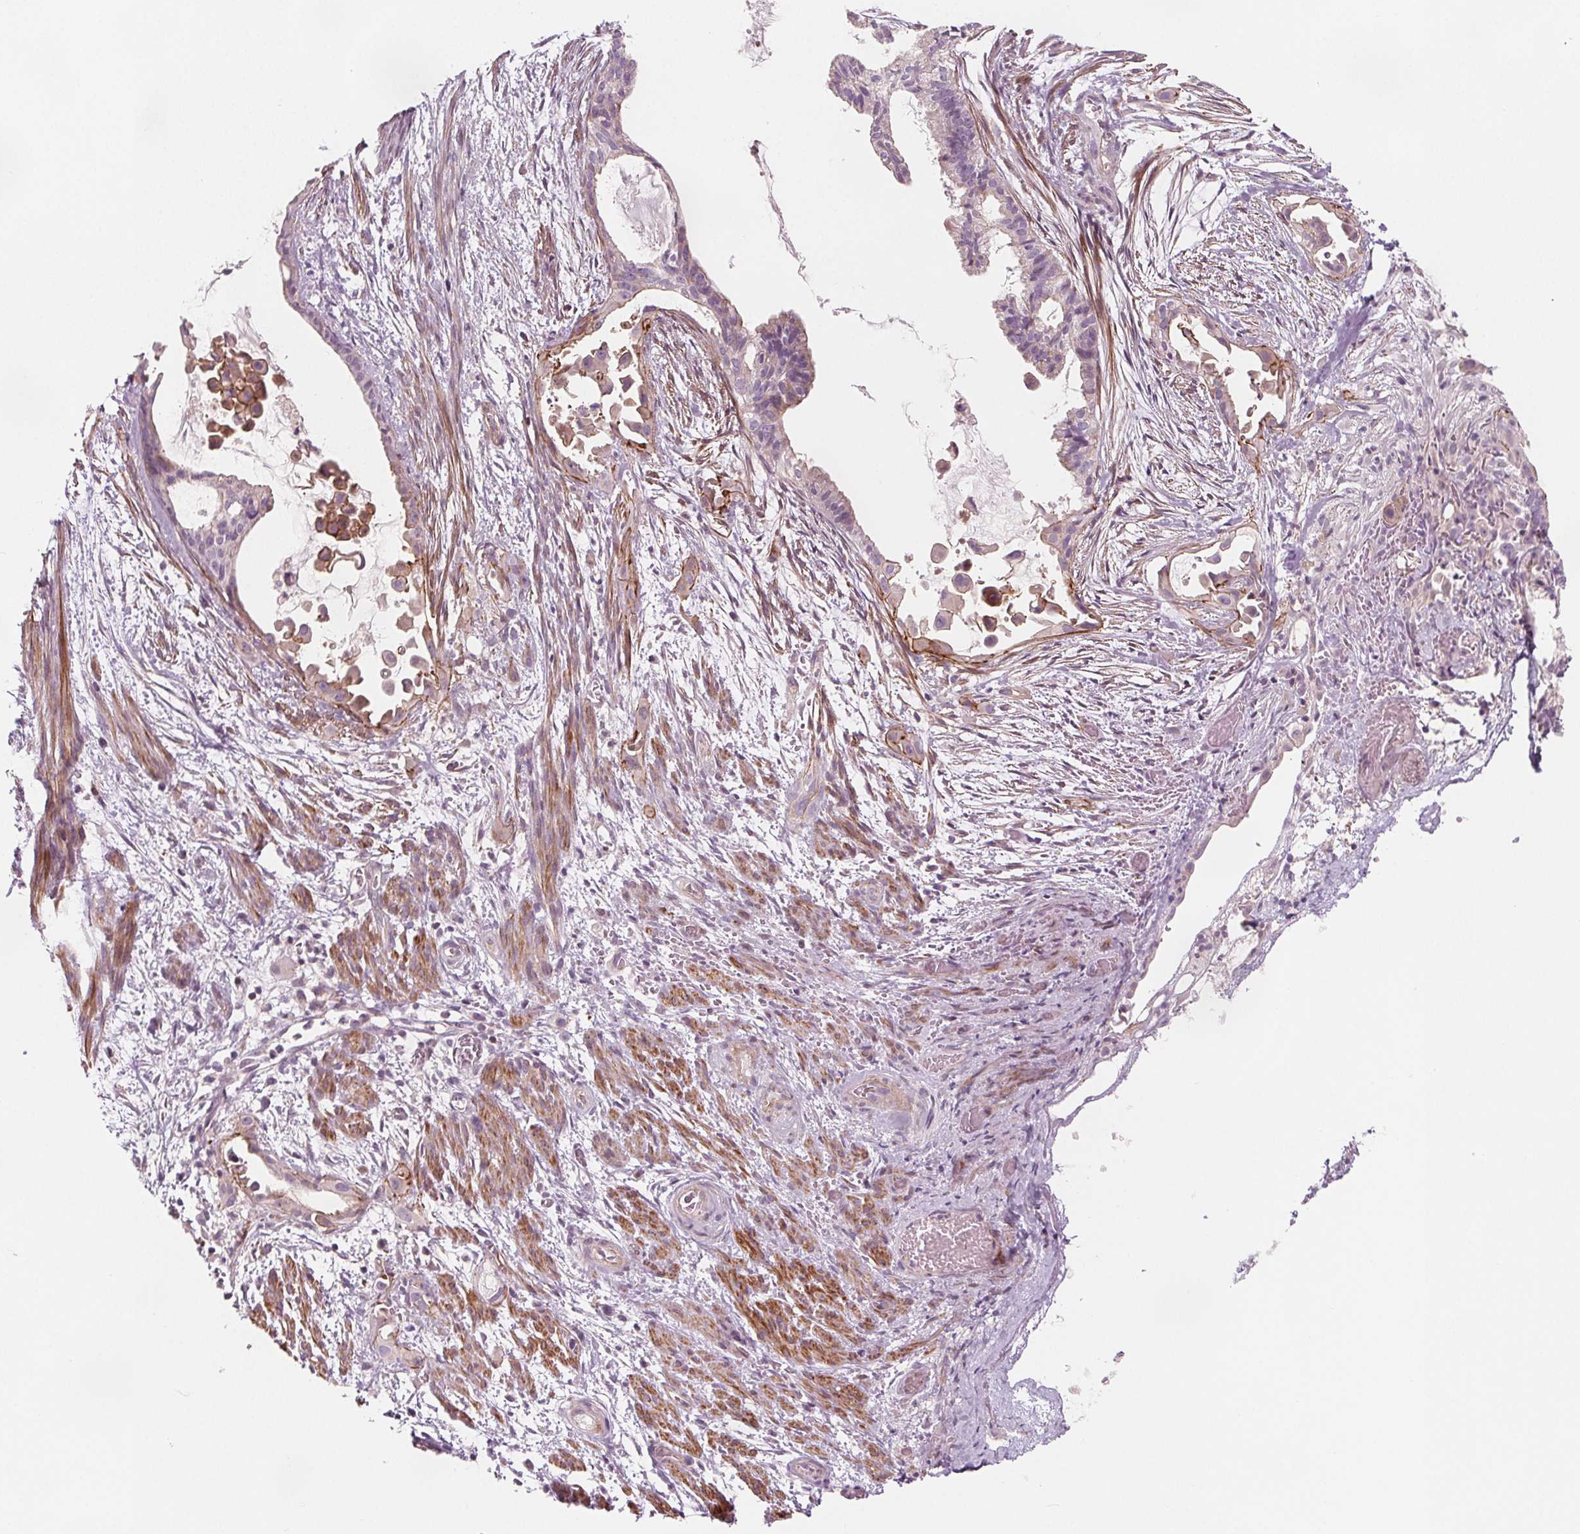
{"staining": {"intensity": "negative", "quantity": "none", "location": "none"}, "tissue": "endometrial cancer", "cell_type": "Tumor cells", "image_type": "cancer", "snomed": [{"axis": "morphology", "description": "Adenocarcinoma, NOS"}, {"axis": "topography", "description": "Endometrium"}], "caption": "Micrograph shows no significant protein staining in tumor cells of adenocarcinoma (endometrial).", "gene": "ADAM33", "patient": {"sex": "female", "age": 86}}